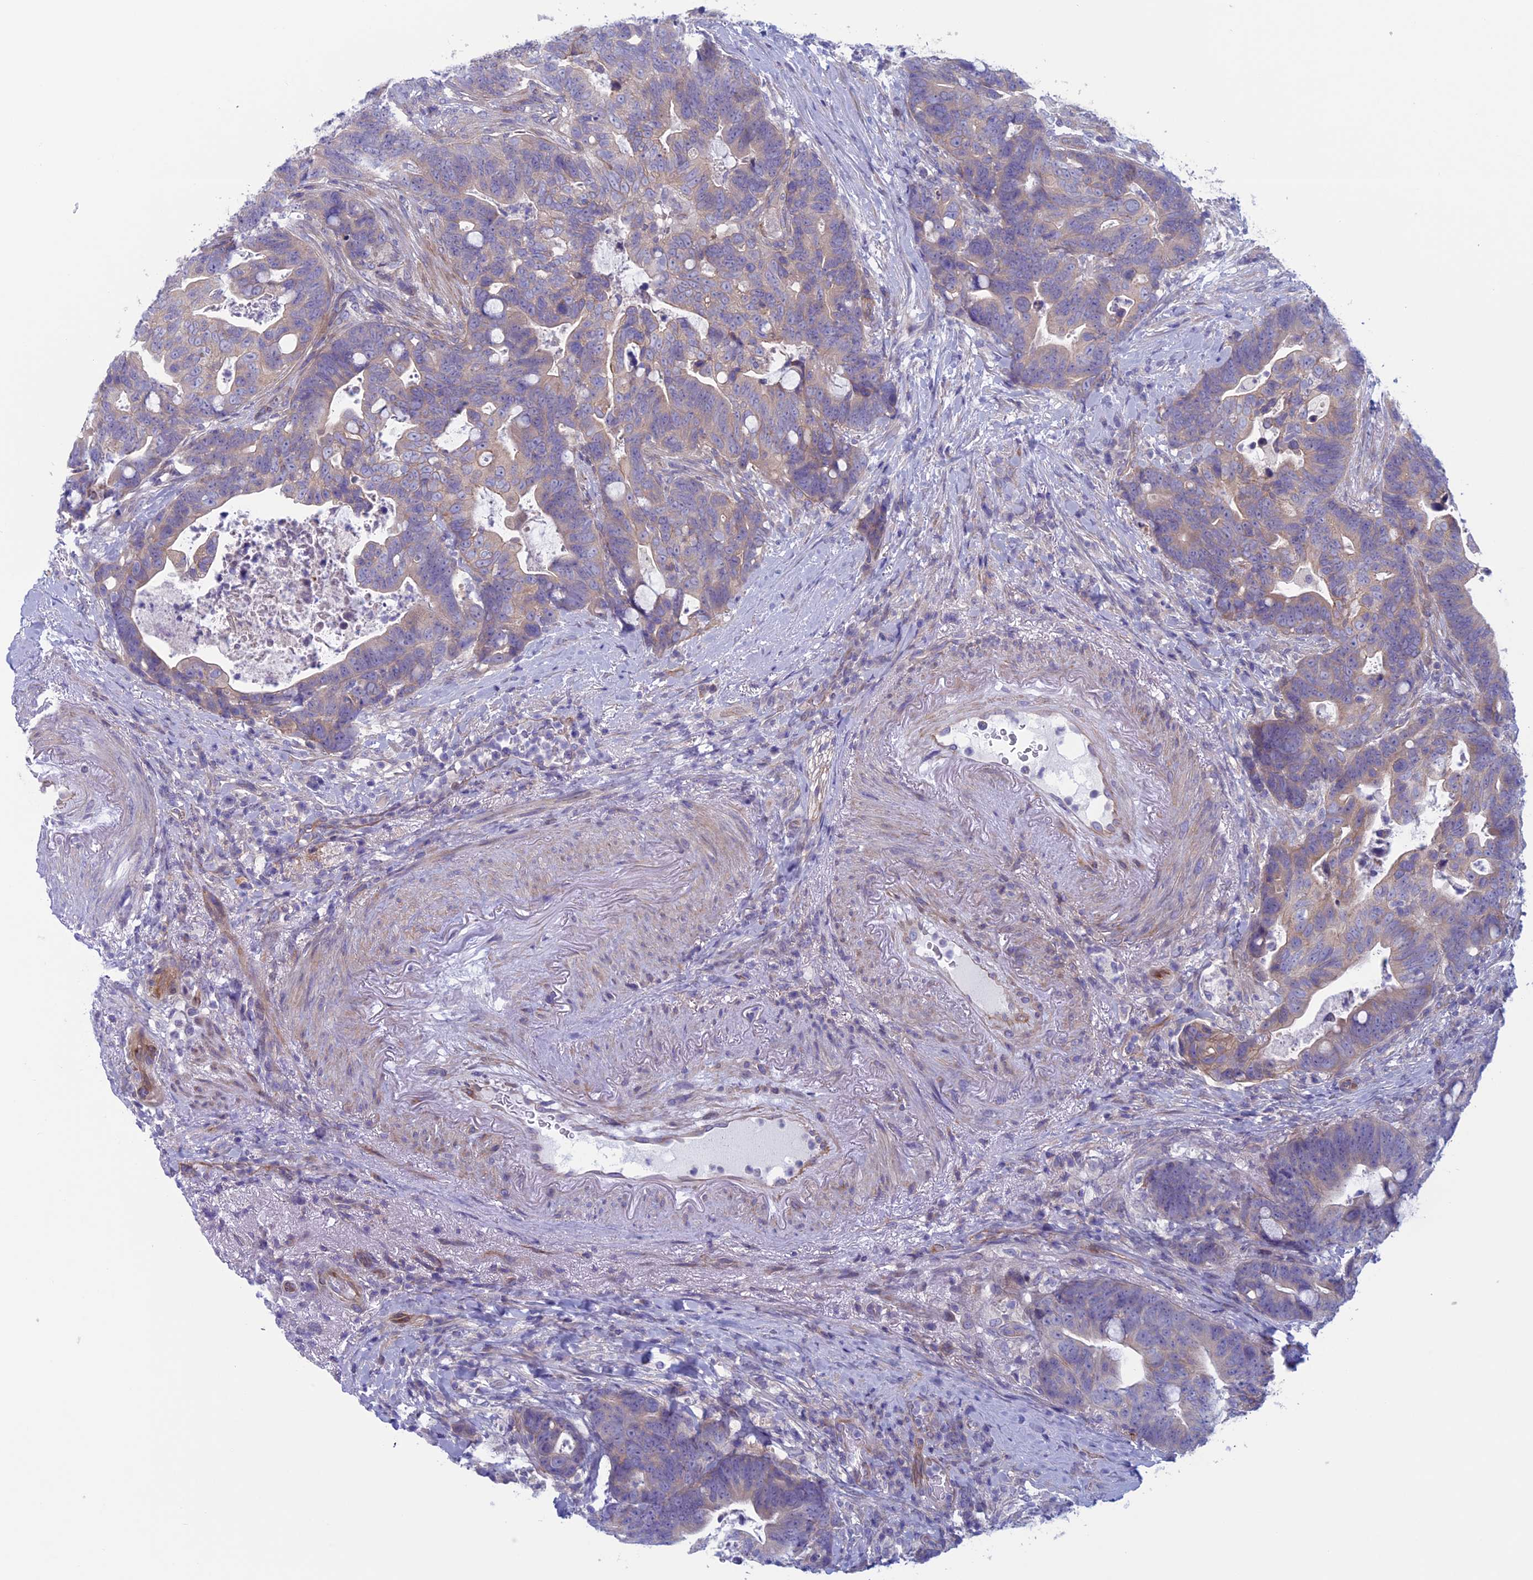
{"staining": {"intensity": "weak", "quantity": "<25%", "location": "cytoplasmic/membranous"}, "tissue": "colorectal cancer", "cell_type": "Tumor cells", "image_type": "cancer", "snomed": [{"axis": "morphology", "description": "Adenocarcinoma, NOS"}, {"axis": "topography", "description": "Colon"}], "caption": "A histopathology image of colorectal cancer (adenocarcinoma) stained for a protein demonstrates no brown staining in tumor cells.", "gene": "CNOT6L", "patient": {"sex": "female", "age": 82}}